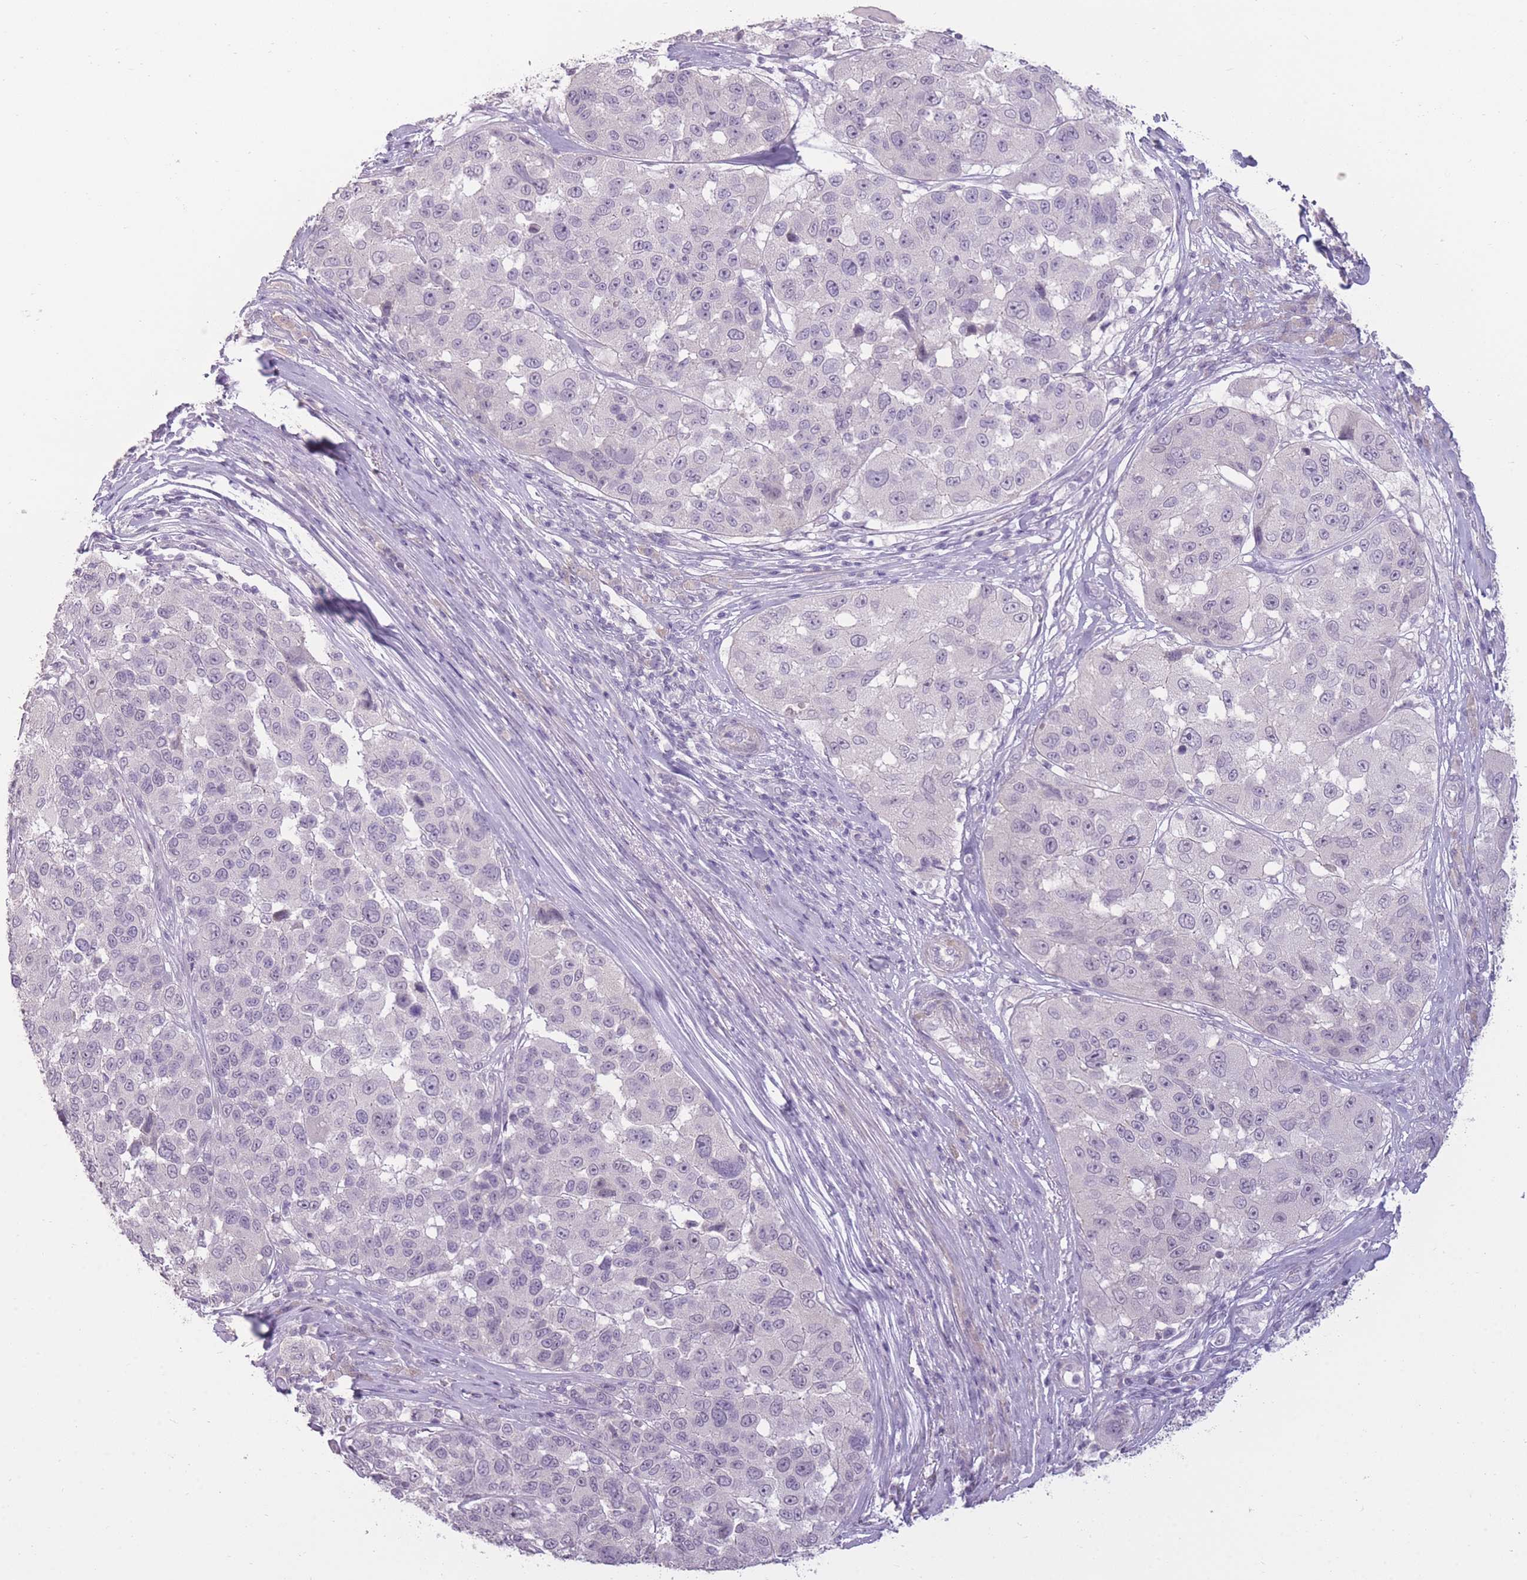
{"staining": {"intensity": "negative", "quantity": "none", "location": "none"}, "tissue": "melanoma", "cell_type": "Tumor cells", "image_type": "cancer", "snomed": [{"axis": "morphology", "description": "Malignant melanoma, NOS"}, {"axis": "topography", "description": "Skin"}], "caption": "Immunohistochemistry (IHC) of human malignant melanoma reveals no positivity in tumor cells.", "gene": "ZBTB24", "patient": {"sex": "female", "age": 66}}